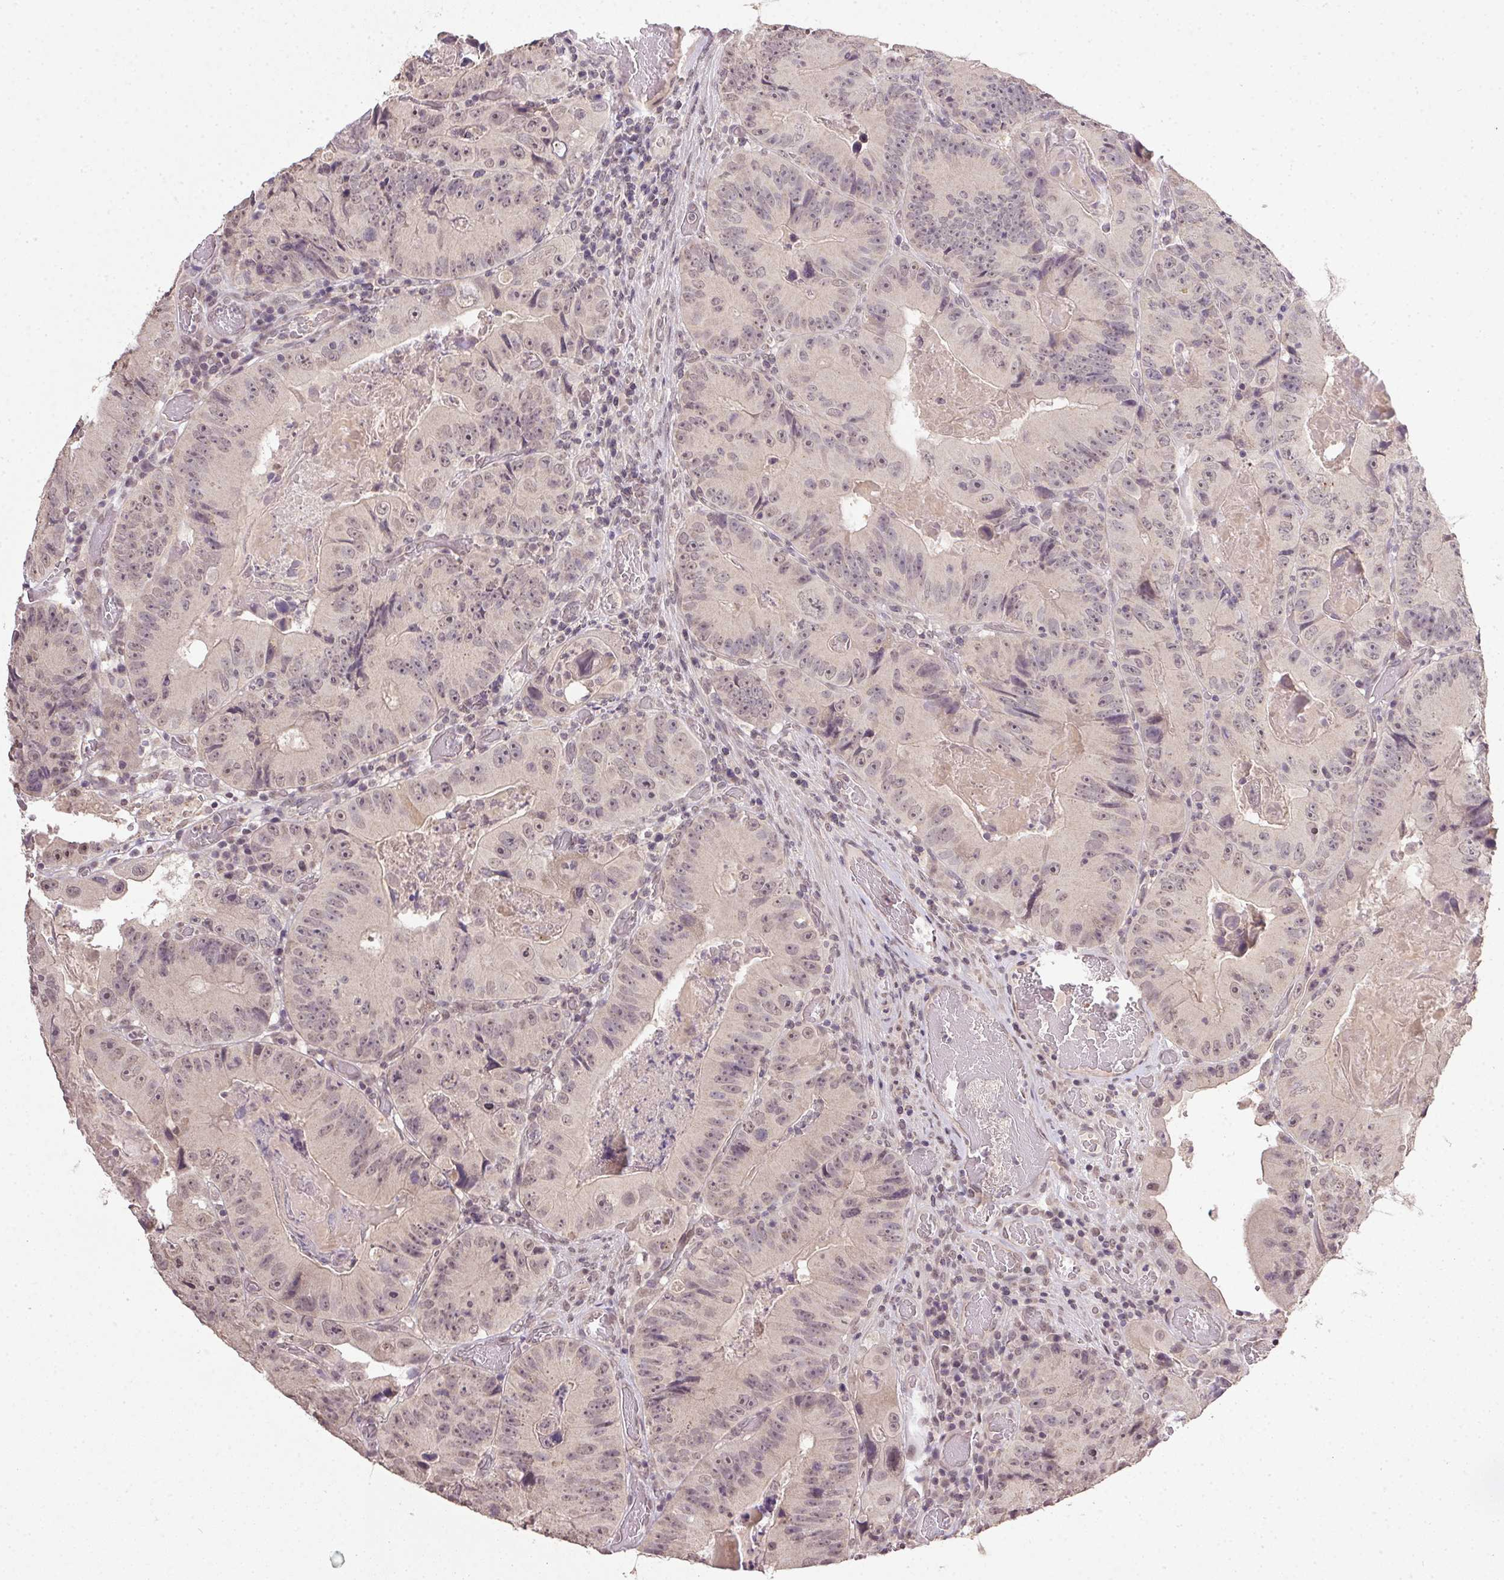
{"staining": {"intensity": "negative", "quantity": "none", "location": "none"}, "tissue": "colorectal cancer", "cell_type": "Tumor cells", "image_type": "cancer", "snomed": [{"axis": "morphology", "description": "Adenocarcinoma, NOS"}, {"axis": "topography", "description": "Colon"}], "caption": "IHC histopathology image of colorectal cancer stained for a protein (brown), which reveals no staining in tumor cells.", "gene": "PPP4R4", "patient": {"sex": "female", "age": 86}}